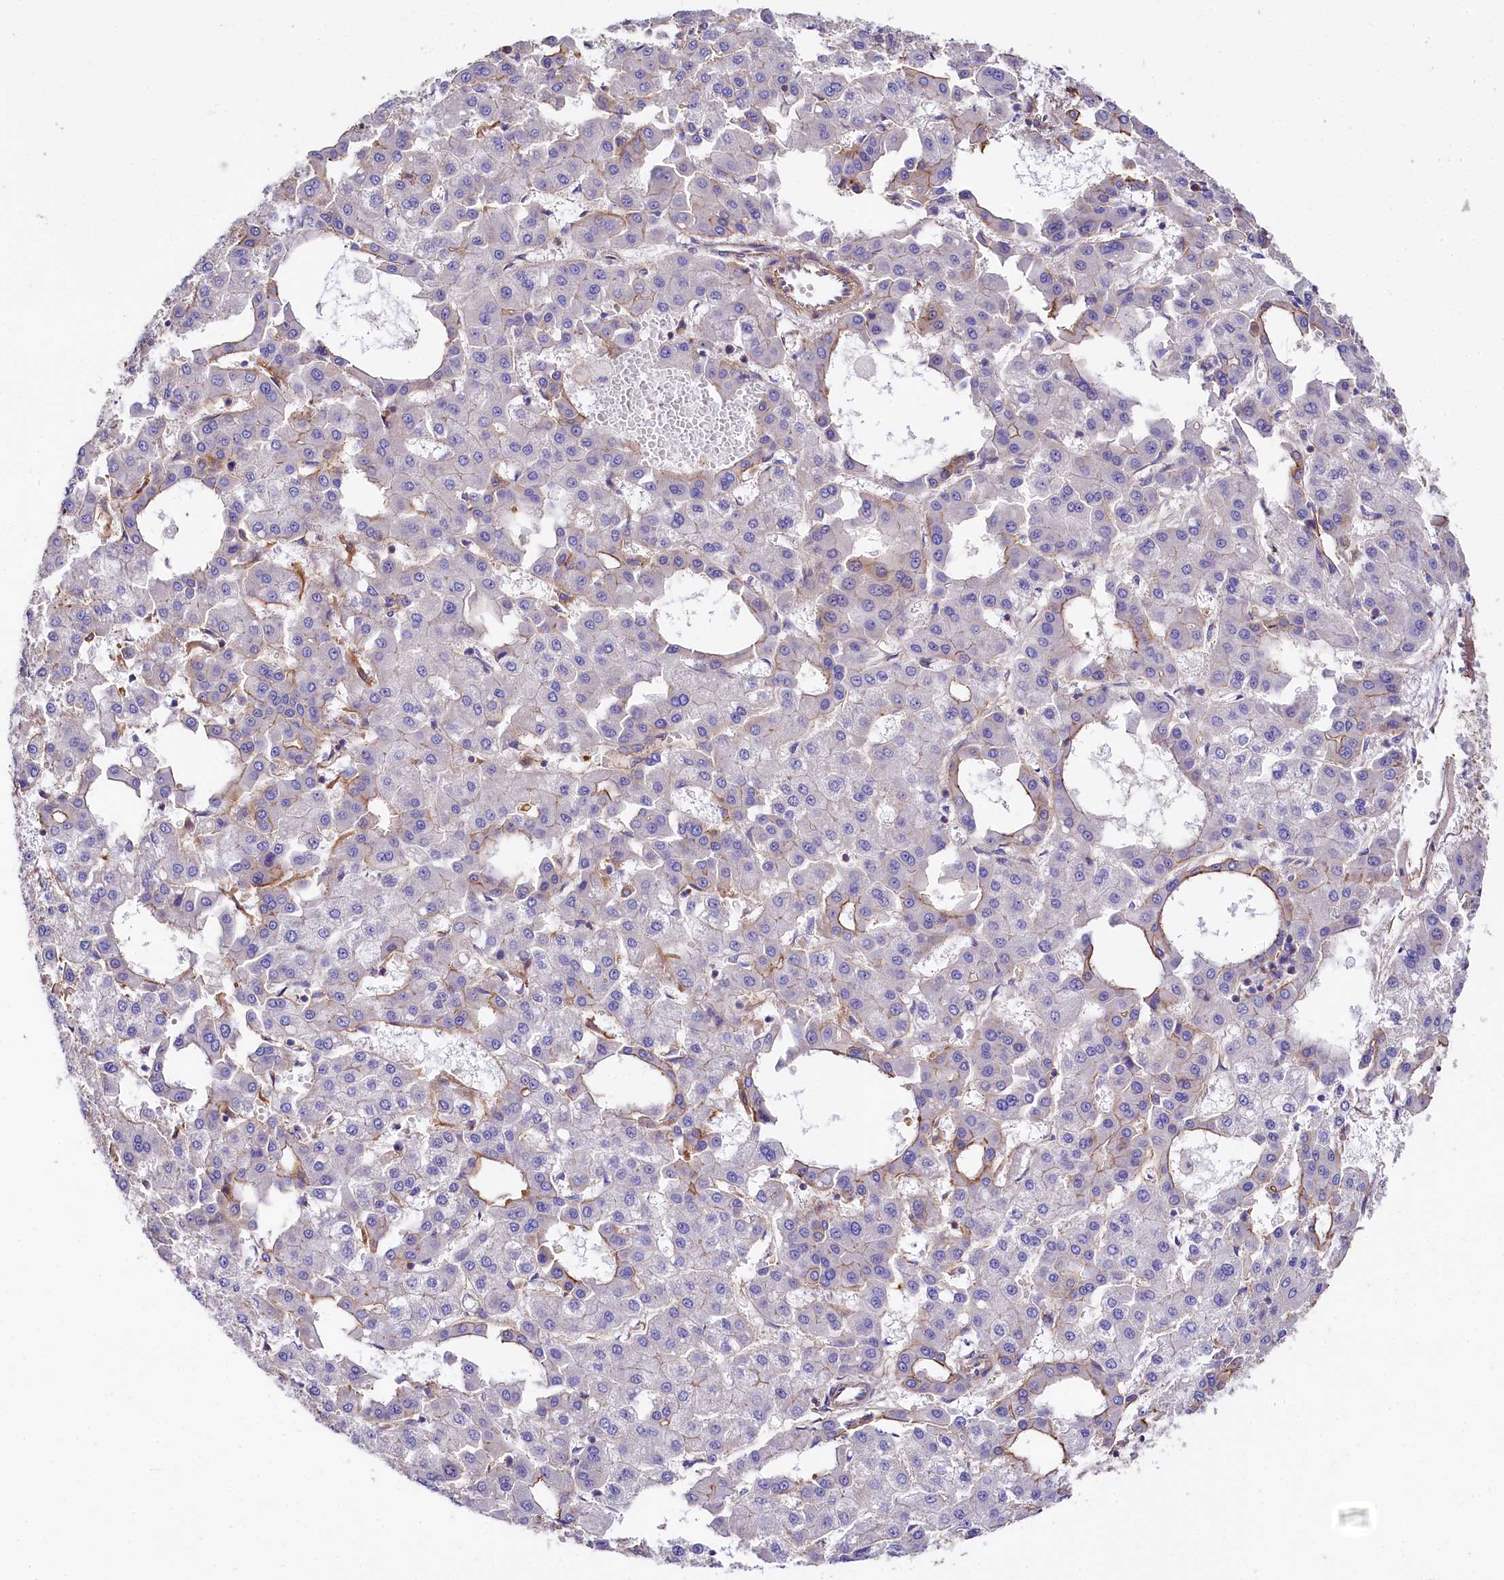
{"staining": {"intensity": "moderate", "quantity": "<25%", "location": "cytoplasmic/membranous"}, "tissue": "liver cancer", "cell_type": "Tumor cells", "image_type": "cancer", "snomed": [{"axis": "morphology", "description": "Carcinoma, Hepatocellular, NOS"}, {"axis": "topography", "description": "Liver"}], "caption": "Human liver cancer stained for a protein (brown) shows moderate cytoplasmic/membranous positive staining in approximately <25% of tumor cells.", "gene": "FCHSD2", "patient": {"sex": "male", "age": 47}}